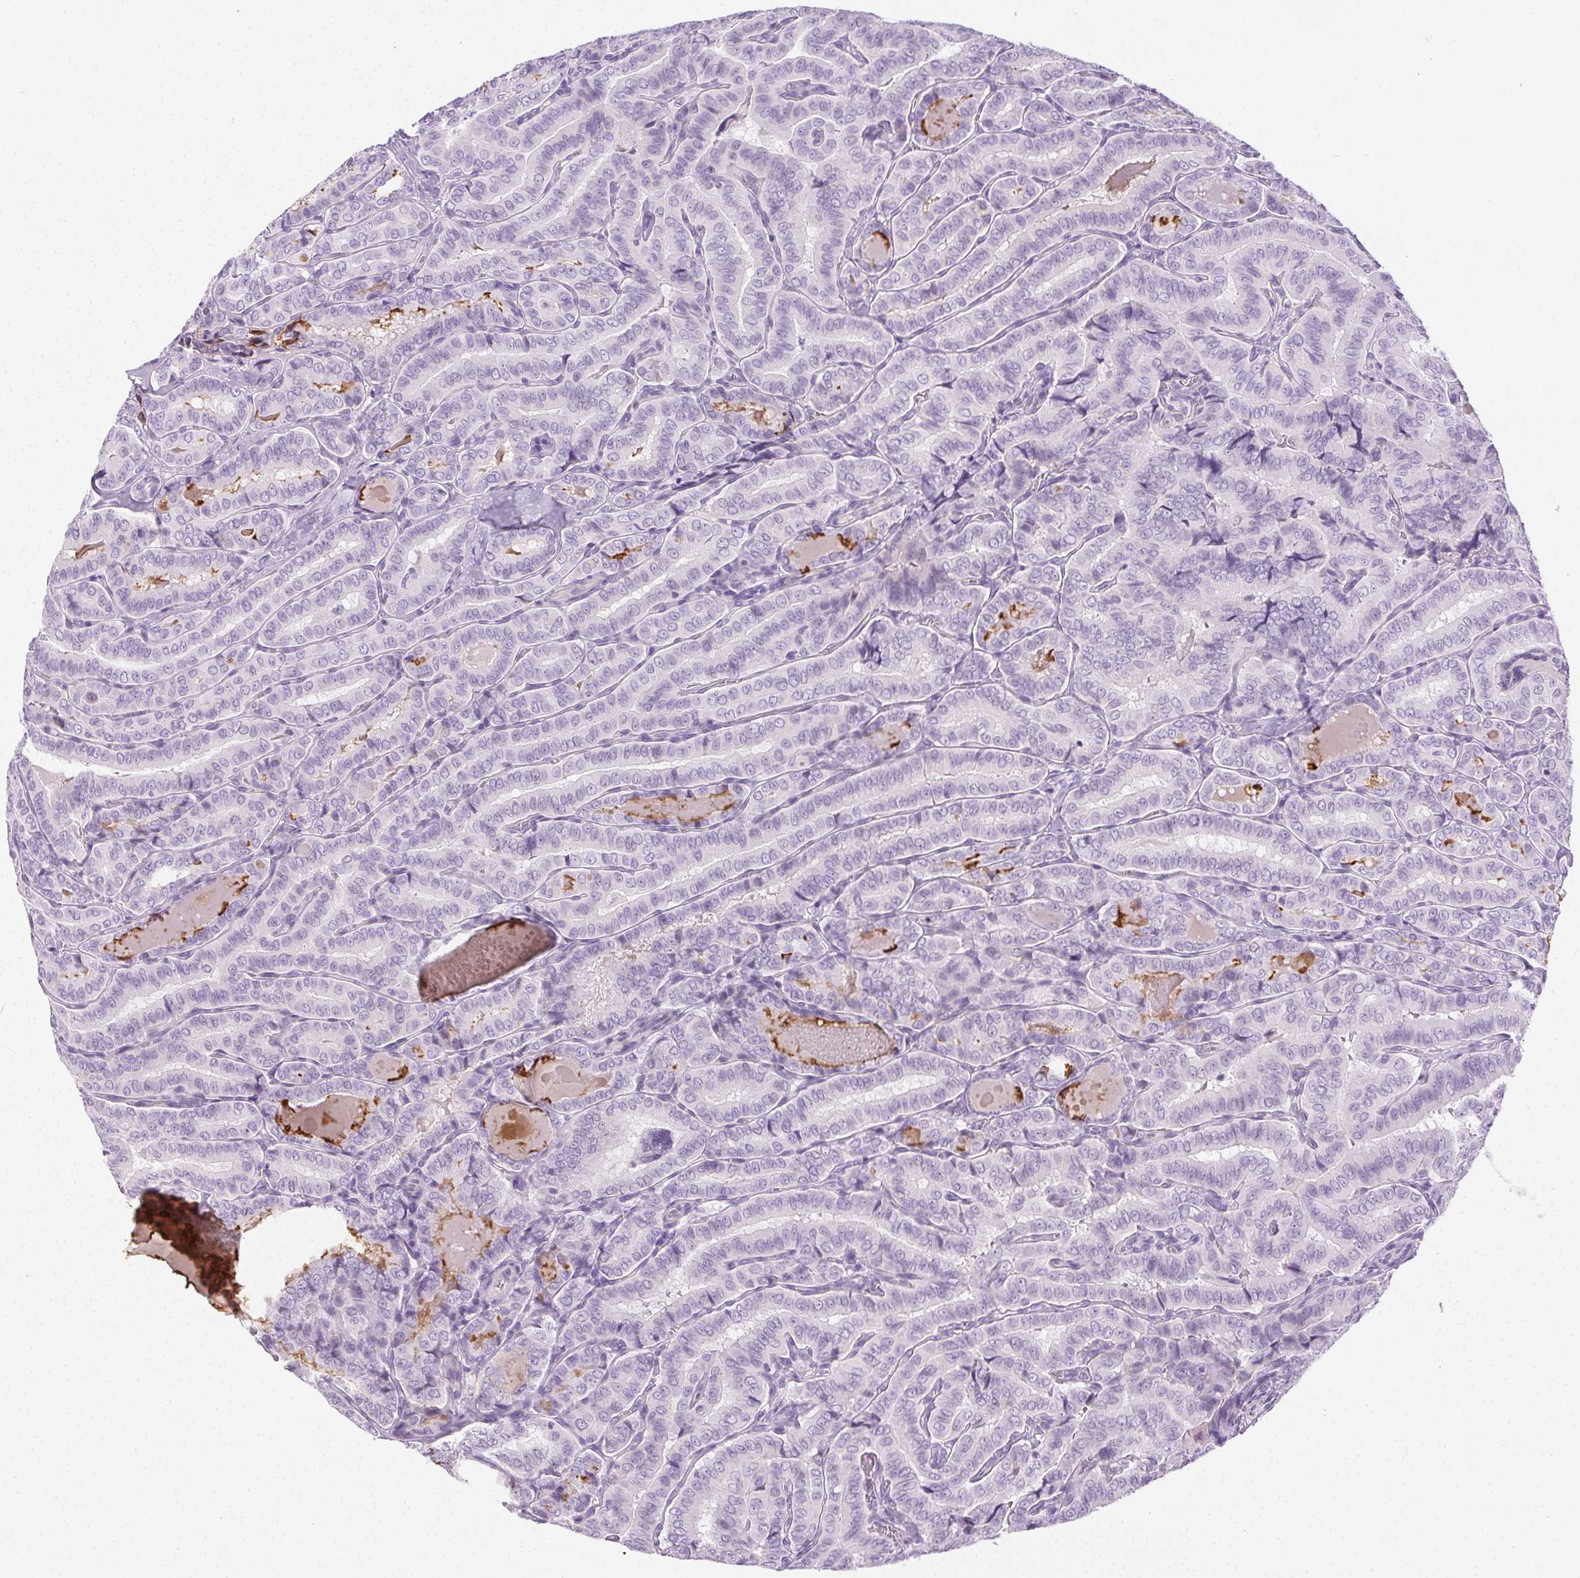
{"staining": {"intensity": "negative", "quantity": "none", "location": "none"}, "tissue": "thyroid cancer", "cell_type": "Tumor cells", "image_type": "cancer", "snomed": [{"axis": "morphology", "description": "Papillary adenocarcinoma, NOS"}, {"axis": "morphology", "description": "Papillary adenoma metastatic"}, {"axis": "topography", "description": "Thyroid gland"}], "caption": "DAB immunohistochemical staining of human thyroid cancer reveals no significant positivity in tumor cells. Nuclei are stained in blue.", "gene": "C20orf85", "patient": {"sex": "female", "age": 50}}